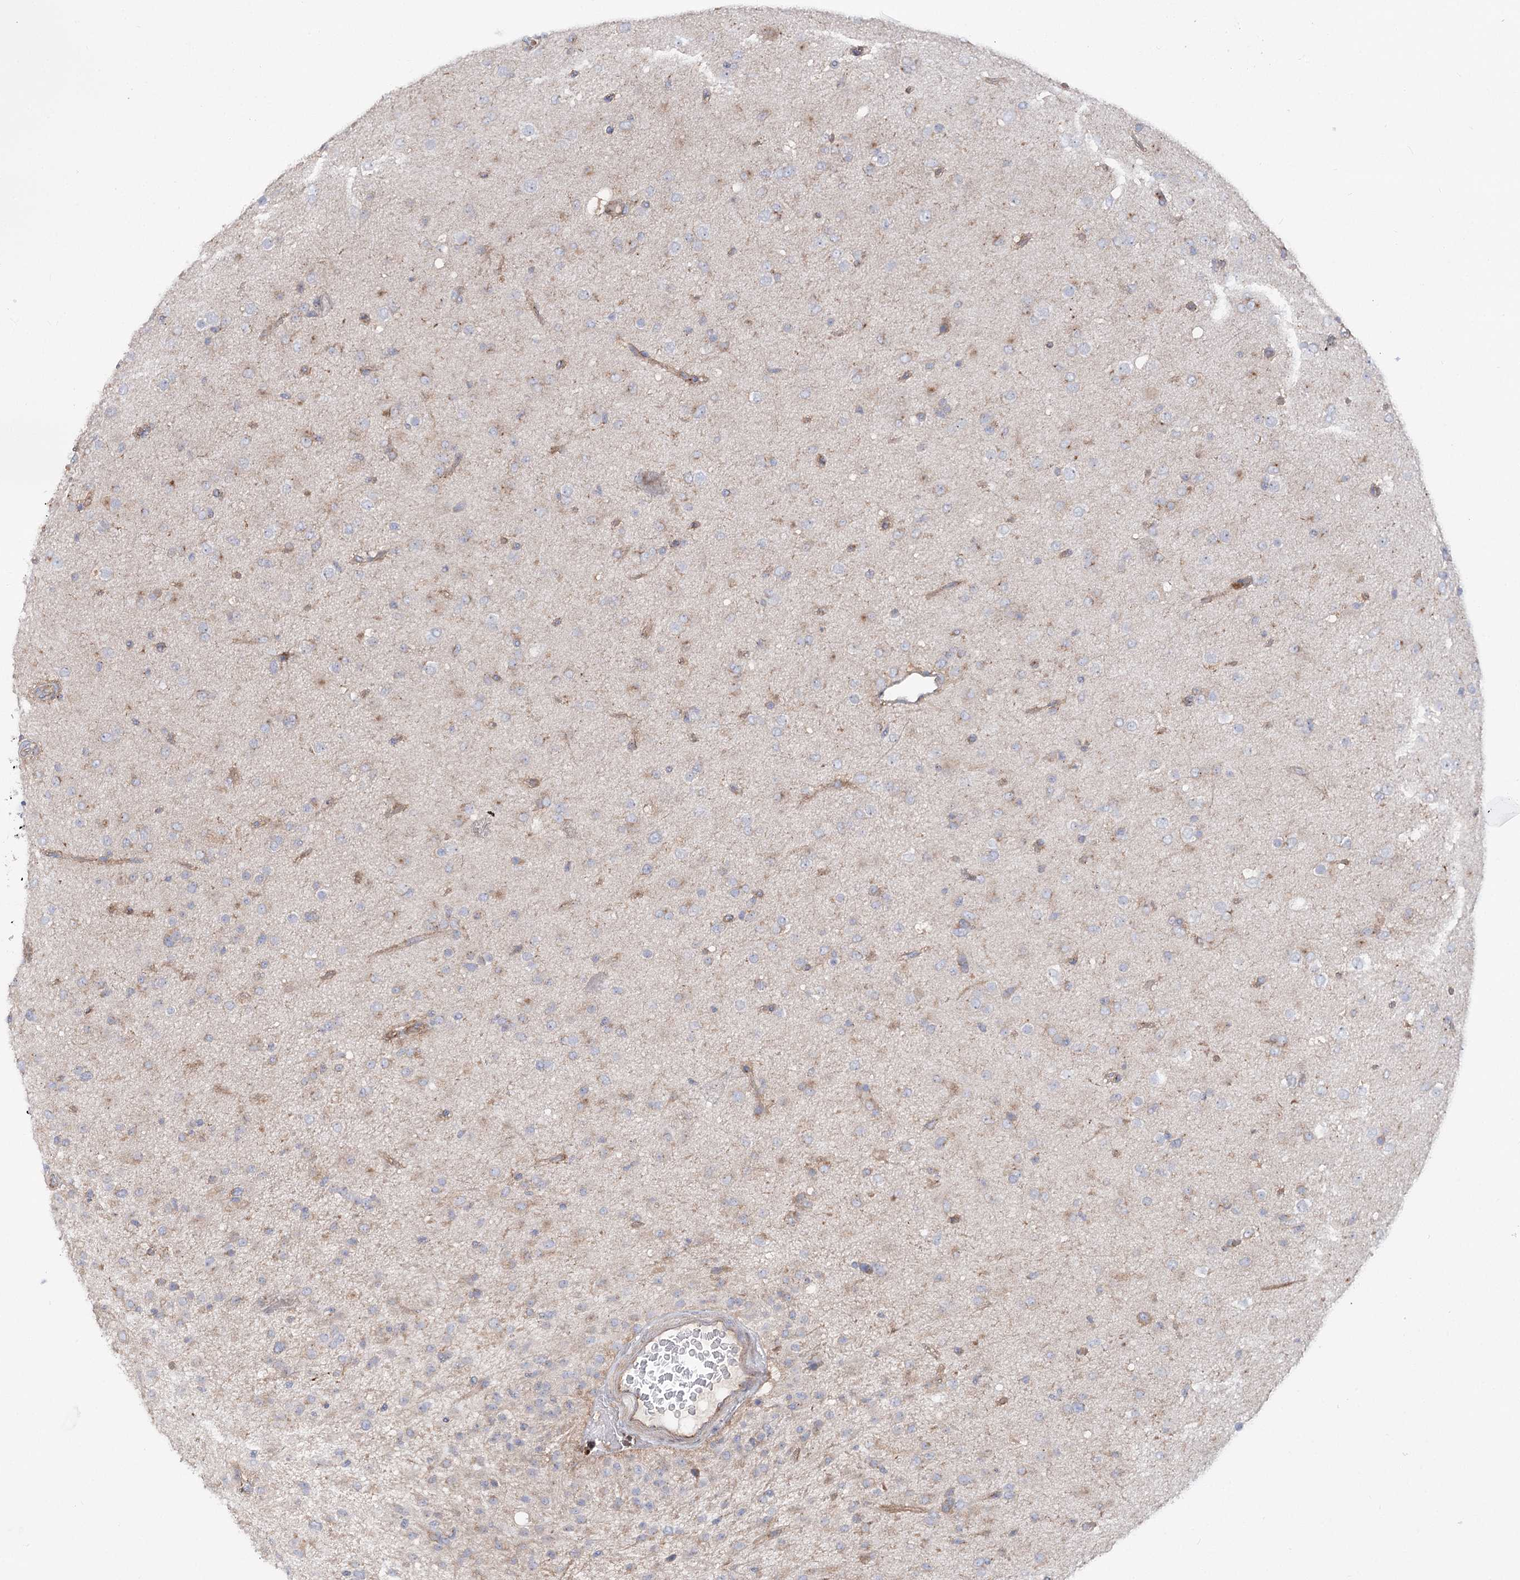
{"staining": {"intensity": "weak", "quantity": "<25%", "location": "cytoplasmic/membranous"}, "tissue": "glioma", "cell_type": "Tumor cells", "image_type": "cancer", "snomed": [{"axis": "morphology", "description": "Glioma, malignant, Low grade"}, {"axis": "topography", "description": "Brain"}], "caption": "A high-resolution image shows immunohistochemistry staining of malignant glioma (low-grade), which shows no significant expression in tumor cells.", "gene": "SCN11A", "patient": {"sex": "male", "age": 65}}